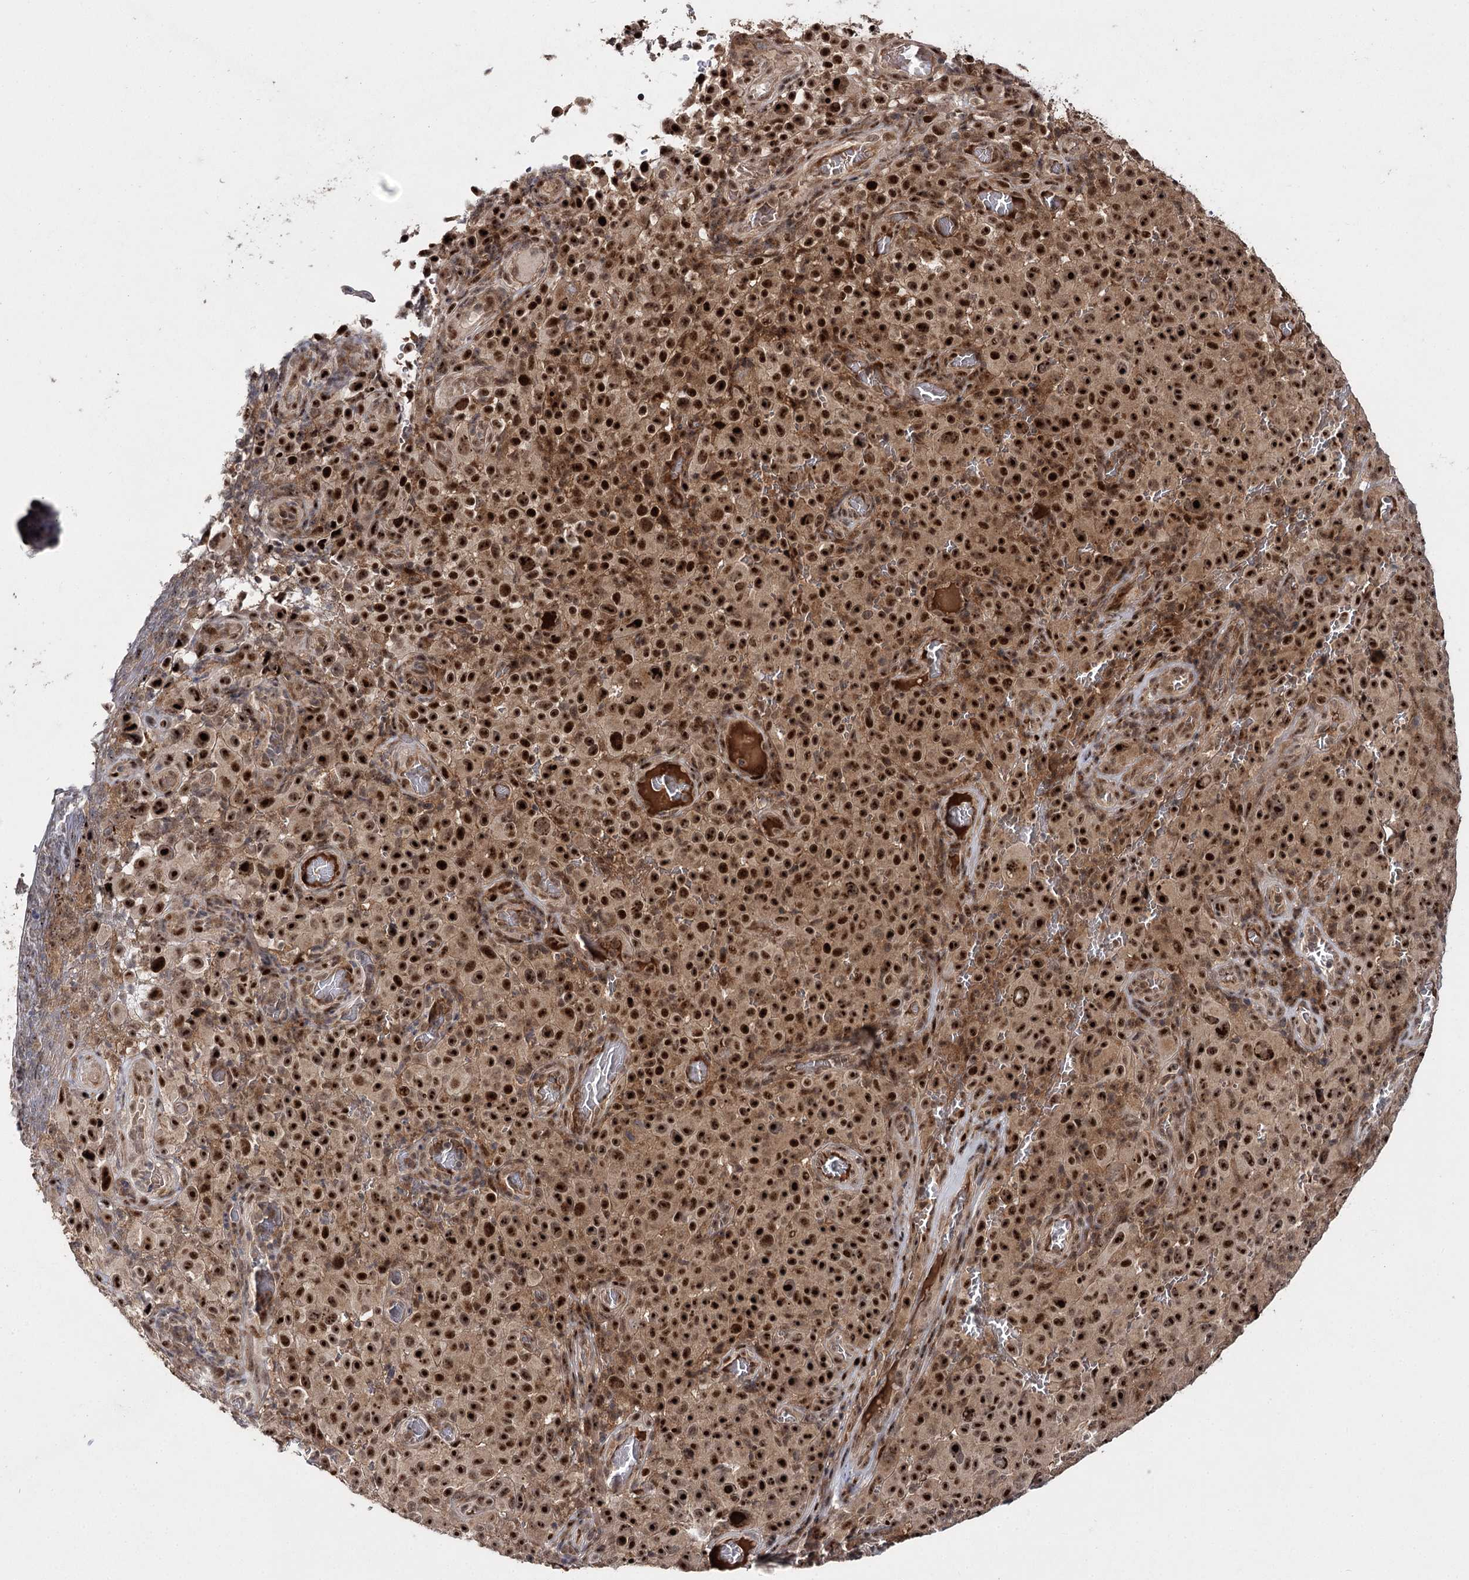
{"staining": {"intensity": "strong", "quantity": ">75%", "location": "cytoplasmic/membranous,nuclear"}, "tissue": "melanoma", "cell_type": "Tumor cells", "image_type": "cancer", "snomed": [{"axis": "morphology", "description": "Malignant melanoma, NOS"}, {"axis": "topography", "description": "Skin"}], "caption": "Immunohistochemical staining of malignant melanoma shows strong cytoplasmic/membranous and nuclear protein staining in approximately >75% of tumor cells.", "gene": "MKNK2", "patient": {"sex": "female", "age": 82}}